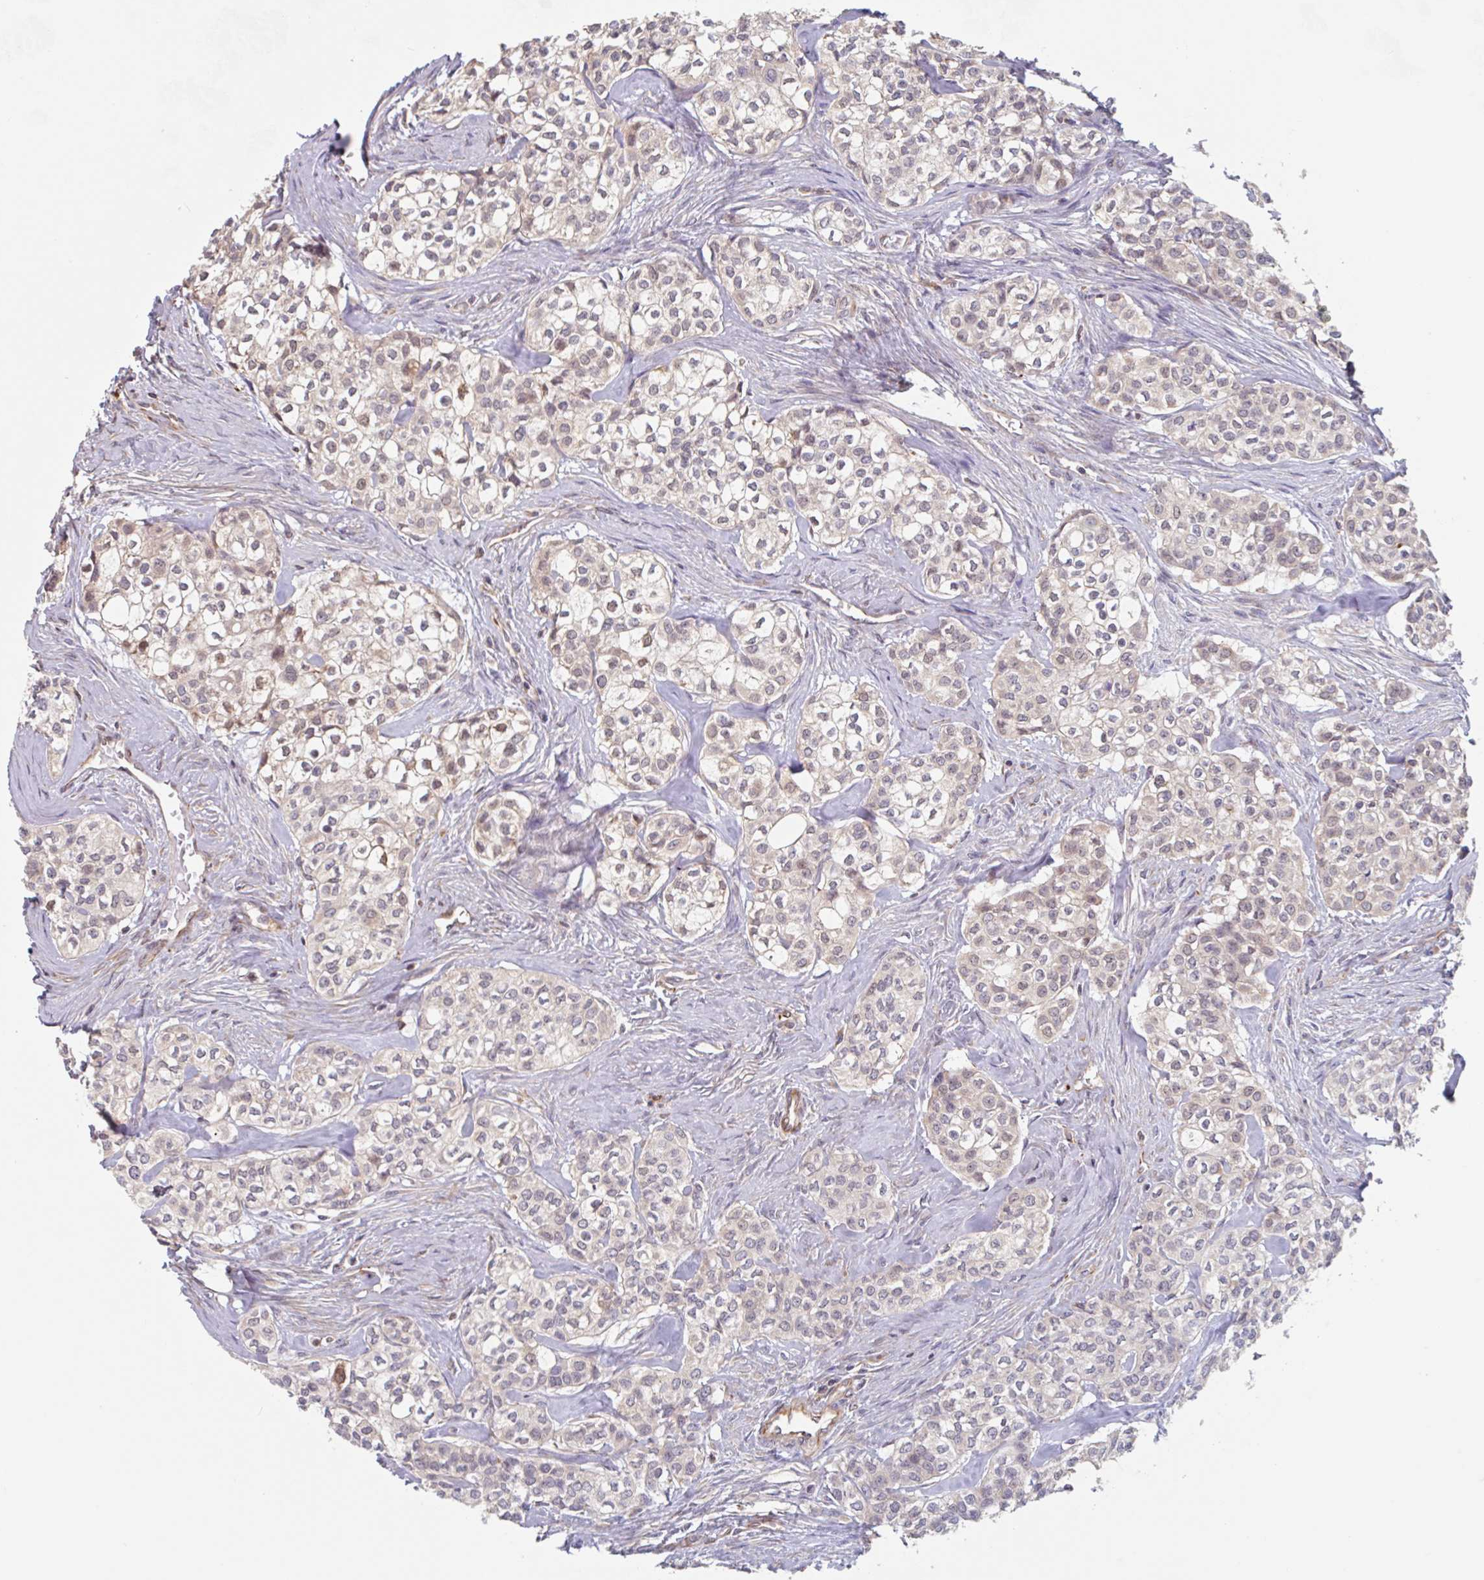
{"staining": {"intensity": "negative", "quantity": "none", "location": "none"}, "tissue": "head and neck cancer", "cell_type": "Tumor cells", "image_type": "cancer", "snomed": [{"axis": "morphology", "description": "Adenocarcinoma, NOS"}, {"axis": "topography", "description": "Head-Neck"}], "caption": "The photomicrograph shows no staining of tumor cells in head and neck cancer.", "gene": "NUB1", "patient": {"sex": "male", "age": 81}}